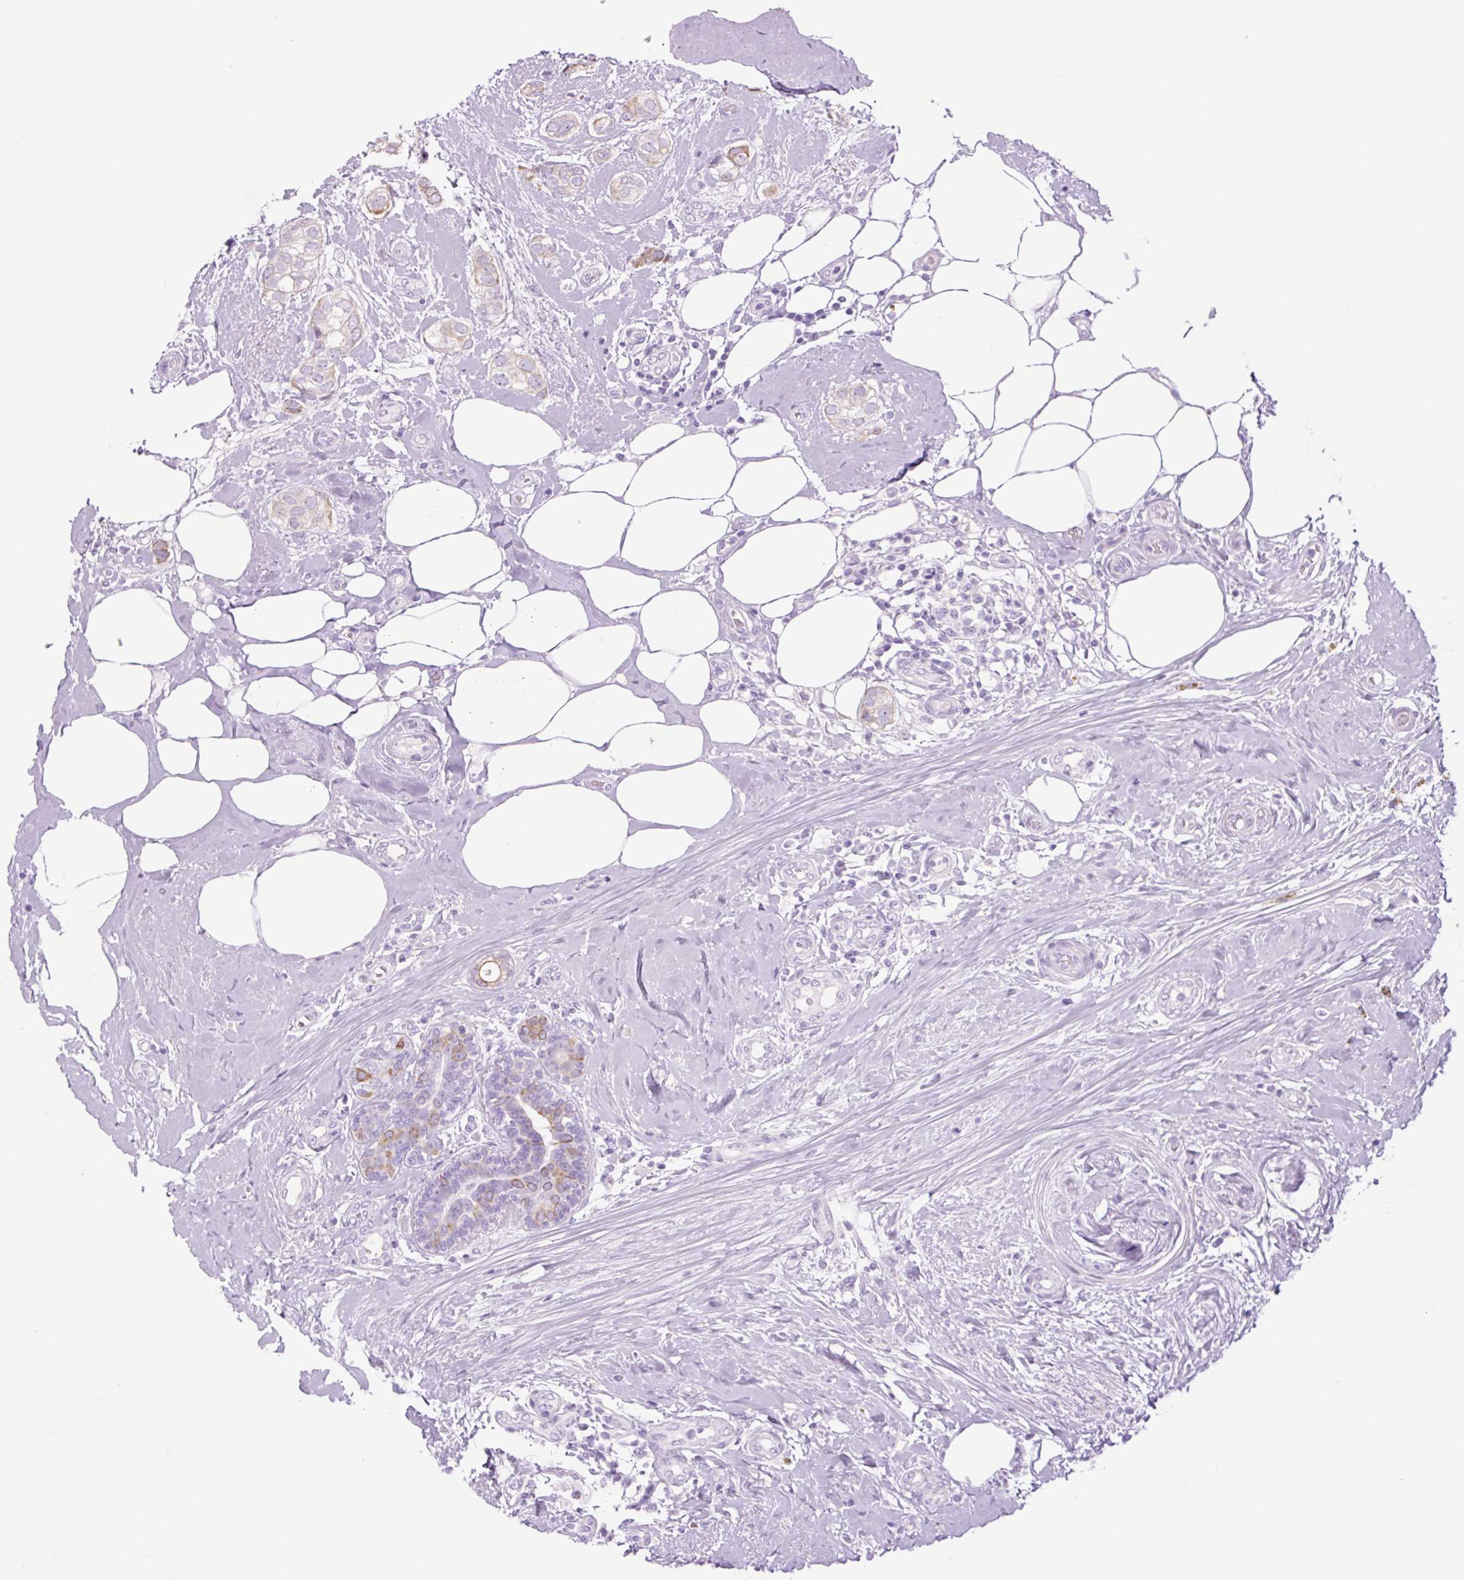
{"staining": {"intensity": "weak", "quantity": "<25%", "location": "cytoplasmic/membranous"}, "tissue": "breast cancer", "cell_type": "Tumor cells", "image_type": "cancer", "snomed": [{"axis": "morphology", "description": "Duct carcinoma"}, {"axis": "topography", "description": "Breast"}], "caption": "Invasive ductal carcinoma (breast) stained for a protein using immunohistochemistry (IHC) exhibits no staining tumor cells.", "gene": "TFF2", "patient": {"sex": "female", "age": 73}}